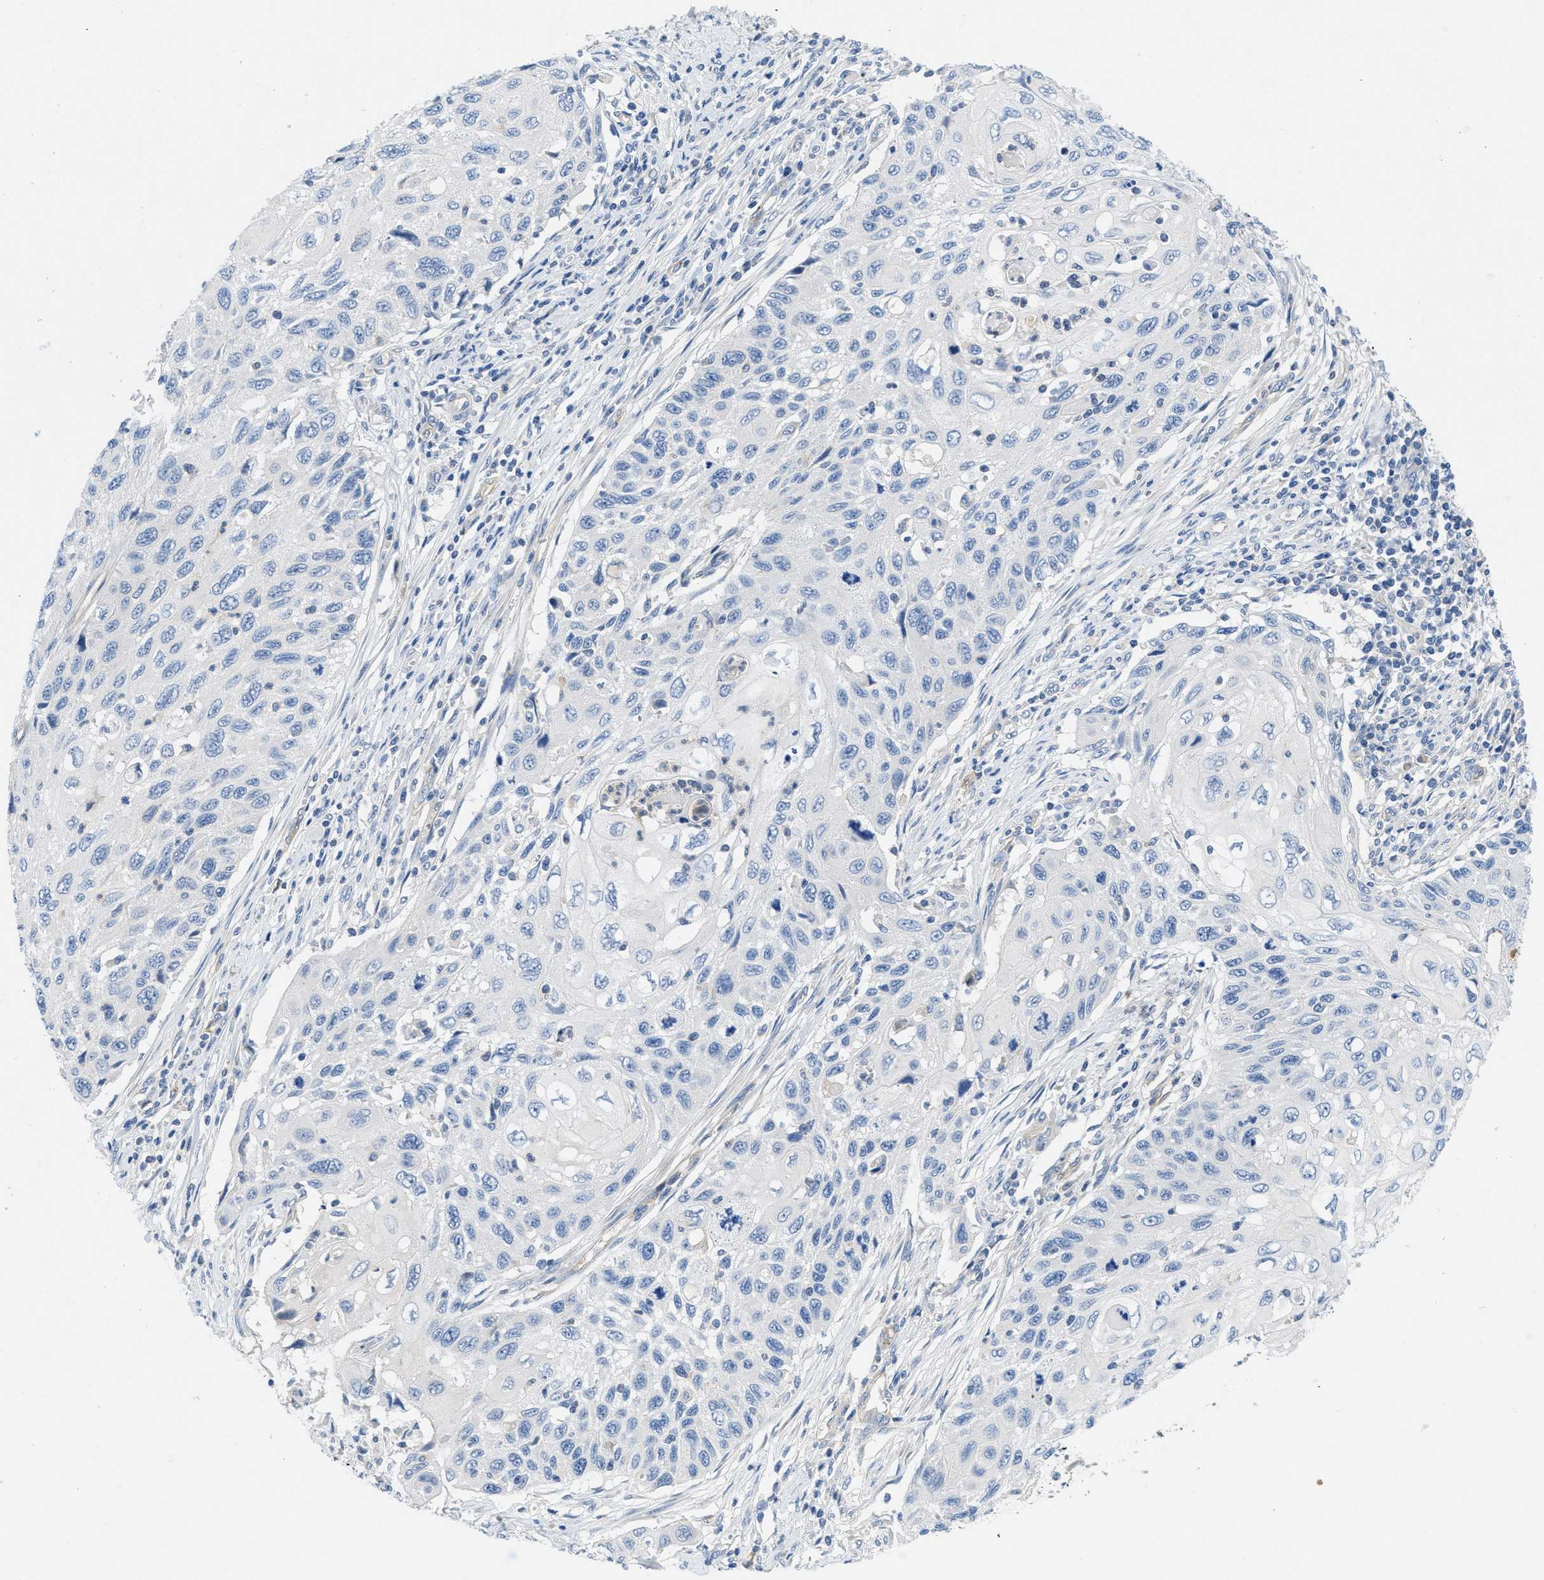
{"staining": {"intensity": "negative", "quantity": "none", "location": "none"}, "tissue": "cervical cancer", "cell_type": "Tumor cells", "image_type": "cancer", "snomed": [{"axis": "morphology", "description": "Squamous cell carcinoma, NOS"}, {"axis": "topography", "description": "Cervix"}], "caption": "The photomicrograph displays no significant staining in tumor cells of cervical cancer.", "gene": "PGR", "patient": {"sex": "female", "age": 70}}